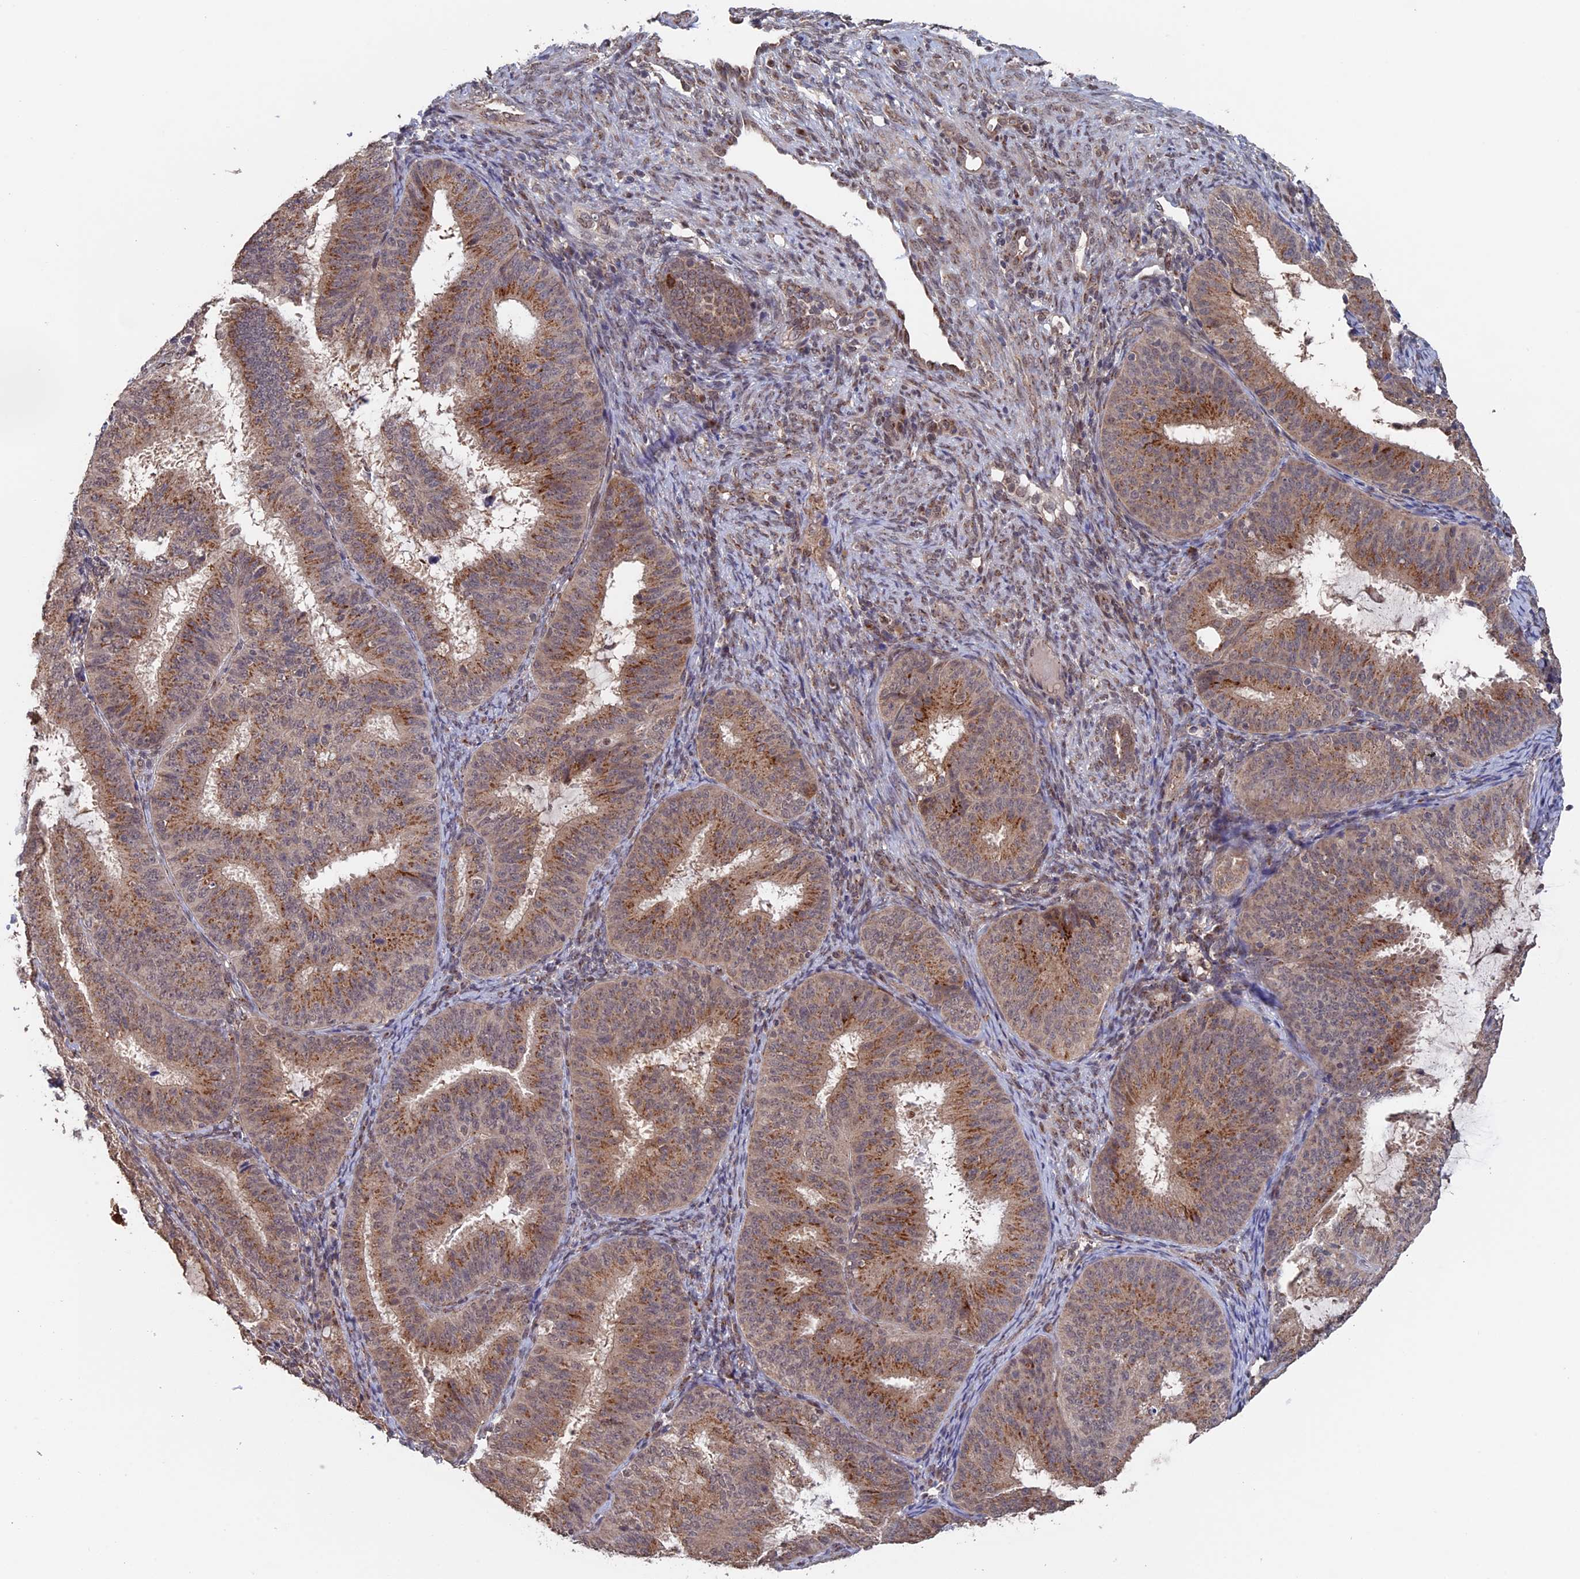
{"staining": {"intensity": "moderate", "quantity": ">75%", "location": "cytoplasmic/membranous"}, "tissue": "endometrial cancer", "cell_type": "Tumor cells", "image_type": "cancer", "snomed": [{"axis": "morphology", "description": "Adenocarcinoma, NOS"}, {"axis": "topography", "description": "Endometrium"}], "caption": "Immunohistochemistry micrograph of human adenocarcinoma (endometrial) stained for a protein (brown), which displays medium levels of moderate cytoplasmic/membranous staining in about >75% of tumor cells.", "gene": "PIGQ", "patient": {"sex": "female", "age": 51}}